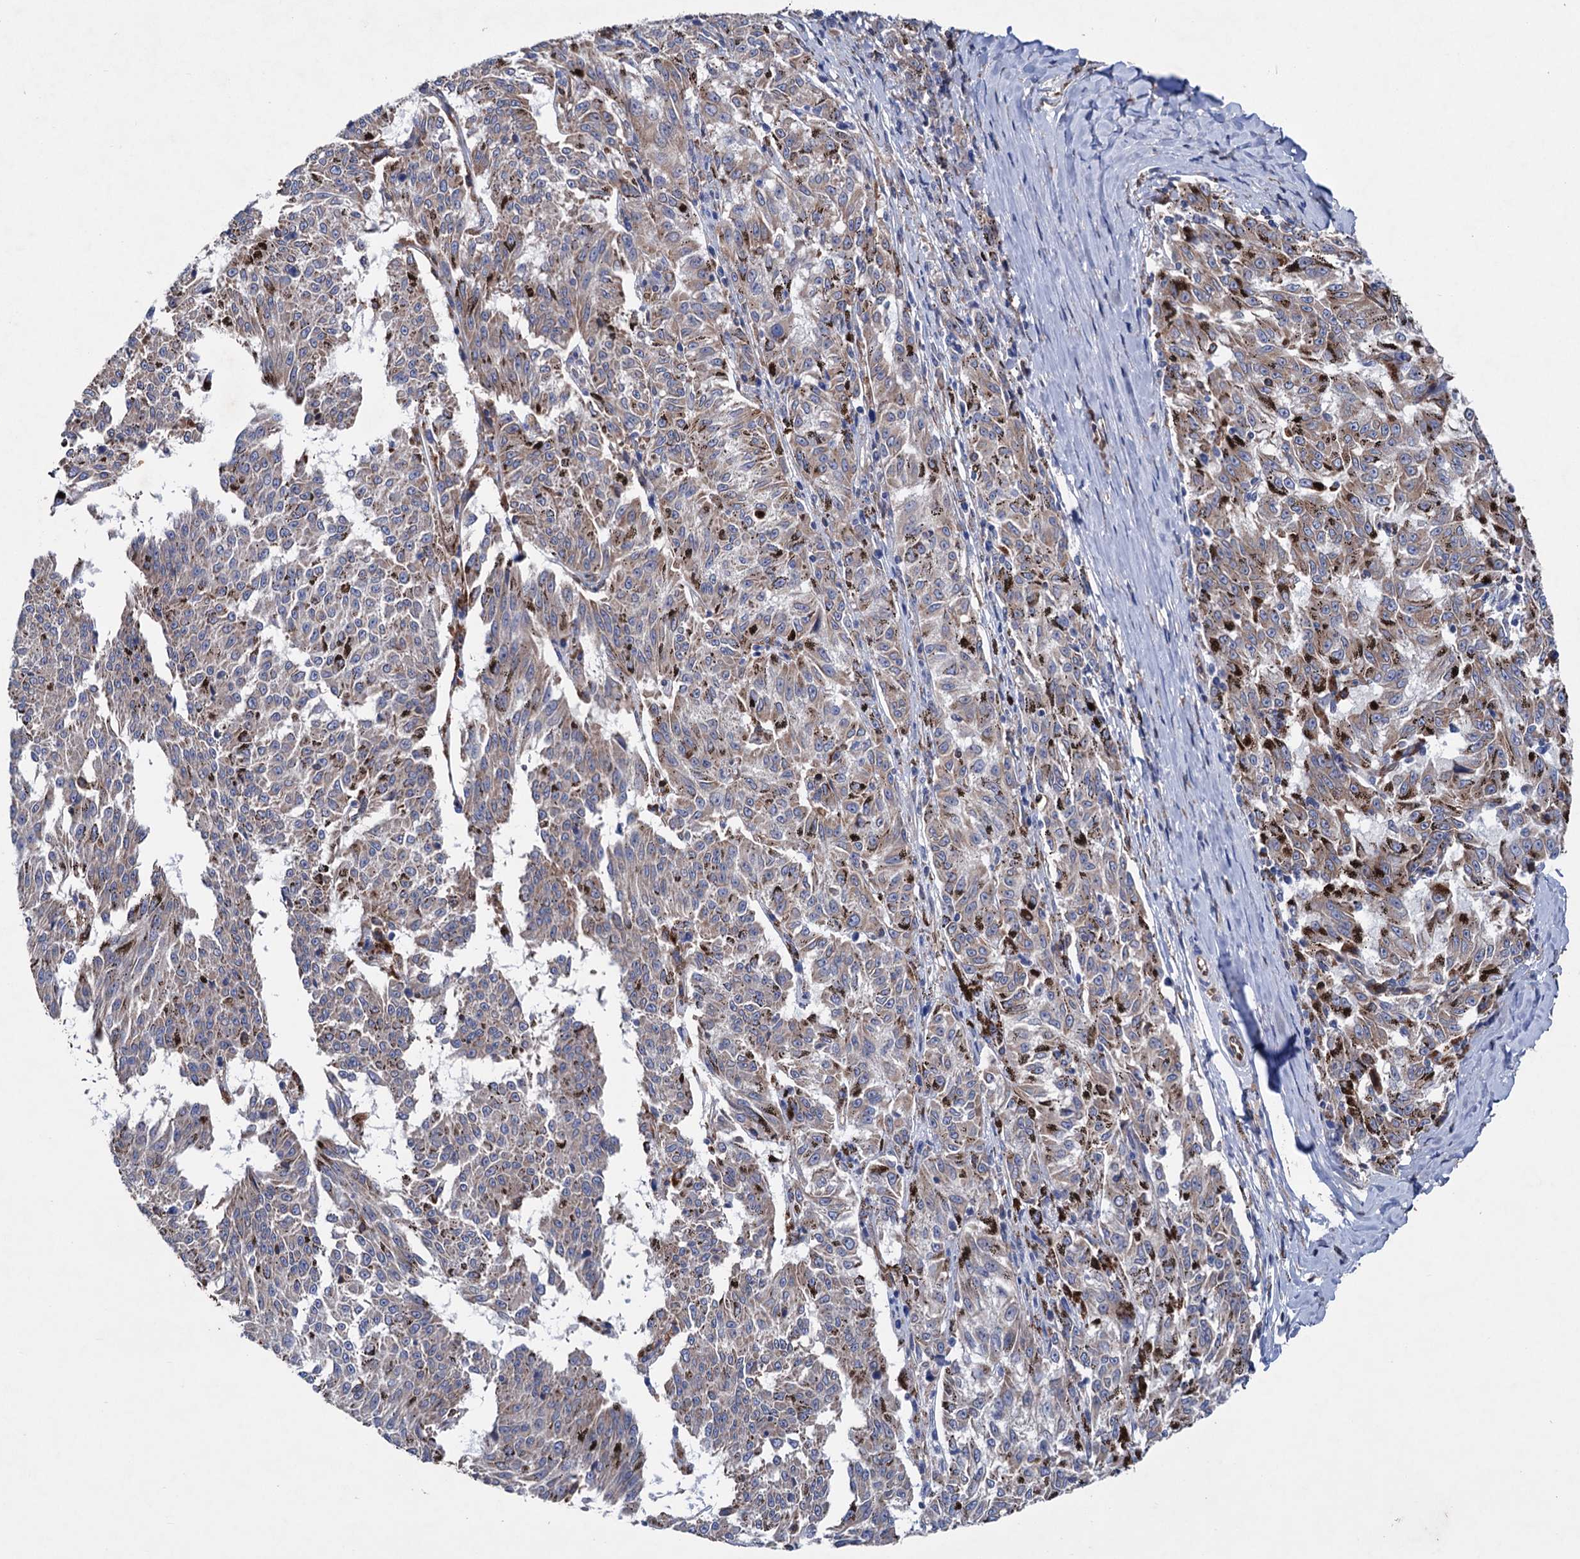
{"staining": {"intensity": "strong", "quantity": "<25%", "location": "cytoplasmic/membranous"}, "tissue": "melanoma", "cell_type": "Tumor cells", "image_type": "cancer", "snomed": [{"axis": "morphology", "description": "Malignant melanoma, NOS"}, {"axis": "topography", "description": "Skin"}], "caption": "Melanoma stained with IHC displays strong cytoplasmic/membranous positivity in about <25% of tumor cells.", "gene": "STING1", "patient": {"sex": "female", "age": 72}}